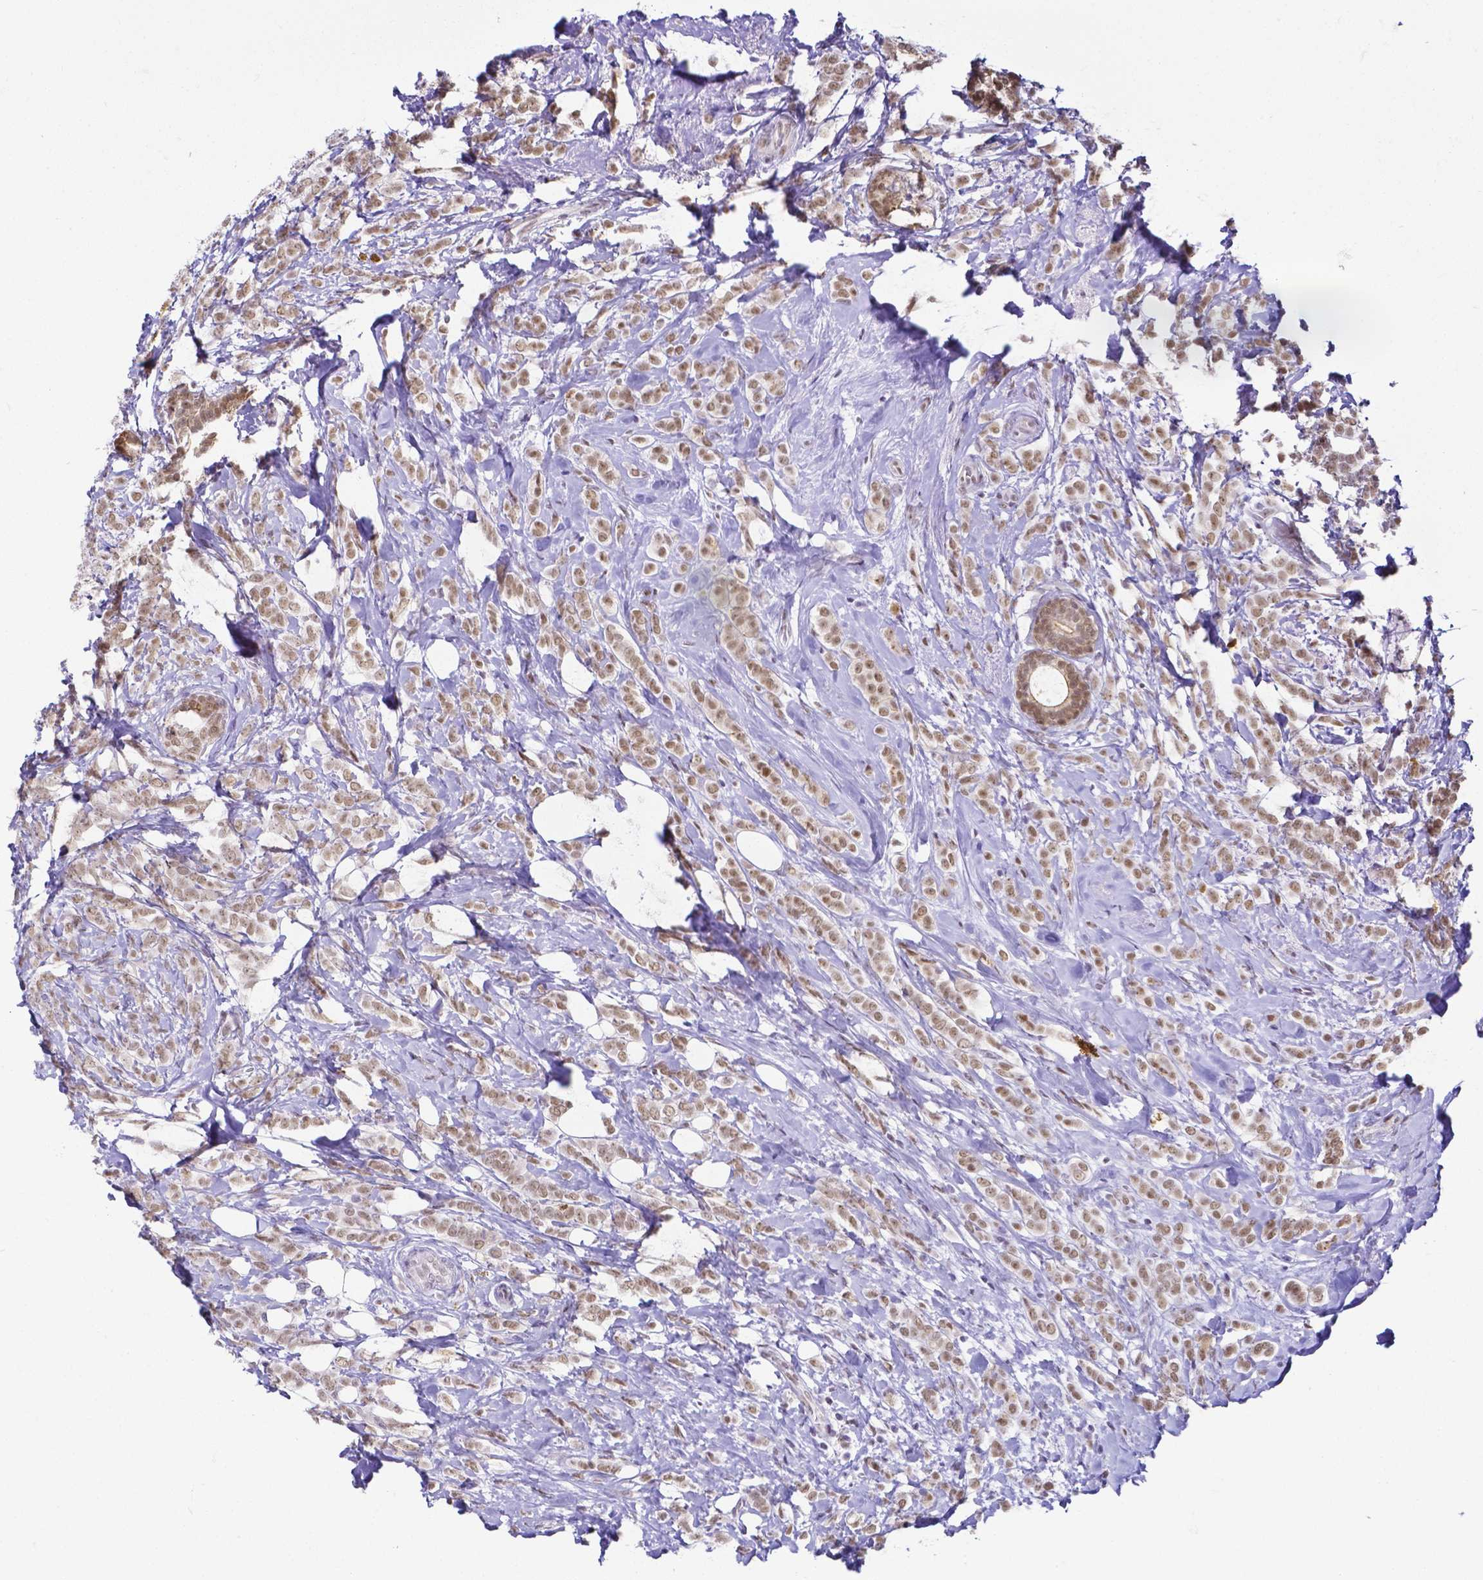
{"staining": {"intensity": "moderate", "quantity": ">75%", "location": "nuclear"}, "tissue": "breast cancer", "cell_type": "Tumor cells", "image_type": "cancer", "snomed": [{"axis": "morphology", "description": "Lobular carcinoma"}, {"axis": "topography", "description": "Breast"}], "caption": "Immunohistochemistry (IHC) micrograph of neoplastic tissue: human breast cancer (lobular carcinoma) stained using immunohistochemistry (IHC) exhibits medium levels of moderate protein expression localized specifically in the nuclear of tumor cells, appearing as a nuclear brown color.", "gene": "FAM83G", "patient": {"sex": "female", "age": 49}}